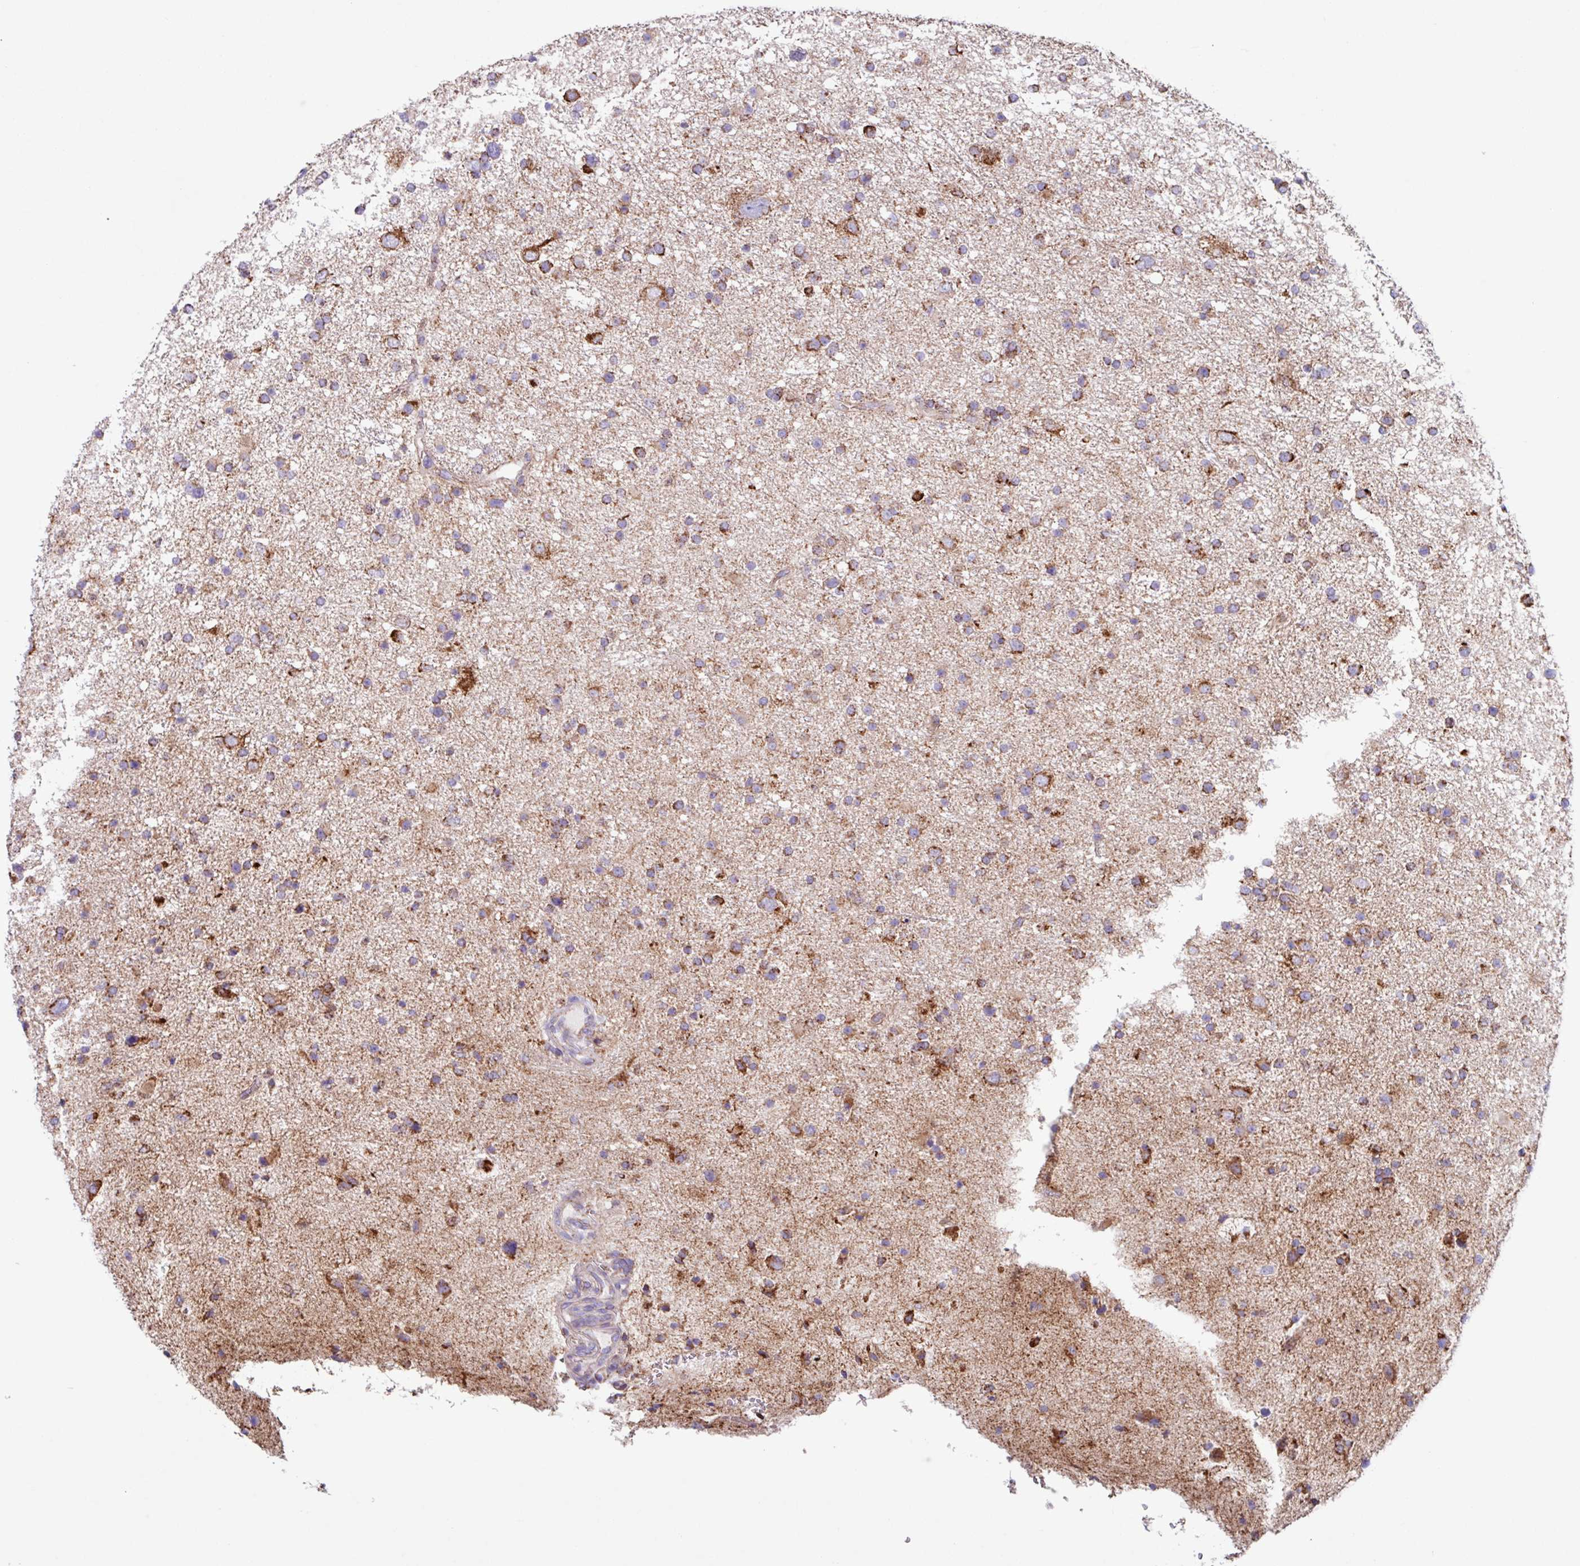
{"staining": {"intensity": "strong", "quantity": ">75%", "location": "cytoplasmic/membranous"}, "tissue": "glioma", "cell_type": "Tumor cells", "image_type": "cancer", "snomed": [{"axis": "morphology", "description": "Glioma, malignant, Low grade"}, {"axis": "topography", "description": "Brain"}], "caption": "Protein staining by IHC demonstrates strong cytoplasmic/membranous expression in about >75% of tumor cells in glioma.", "gene": "OTULIN", "patient": {"sex": "female", "age": 32}}